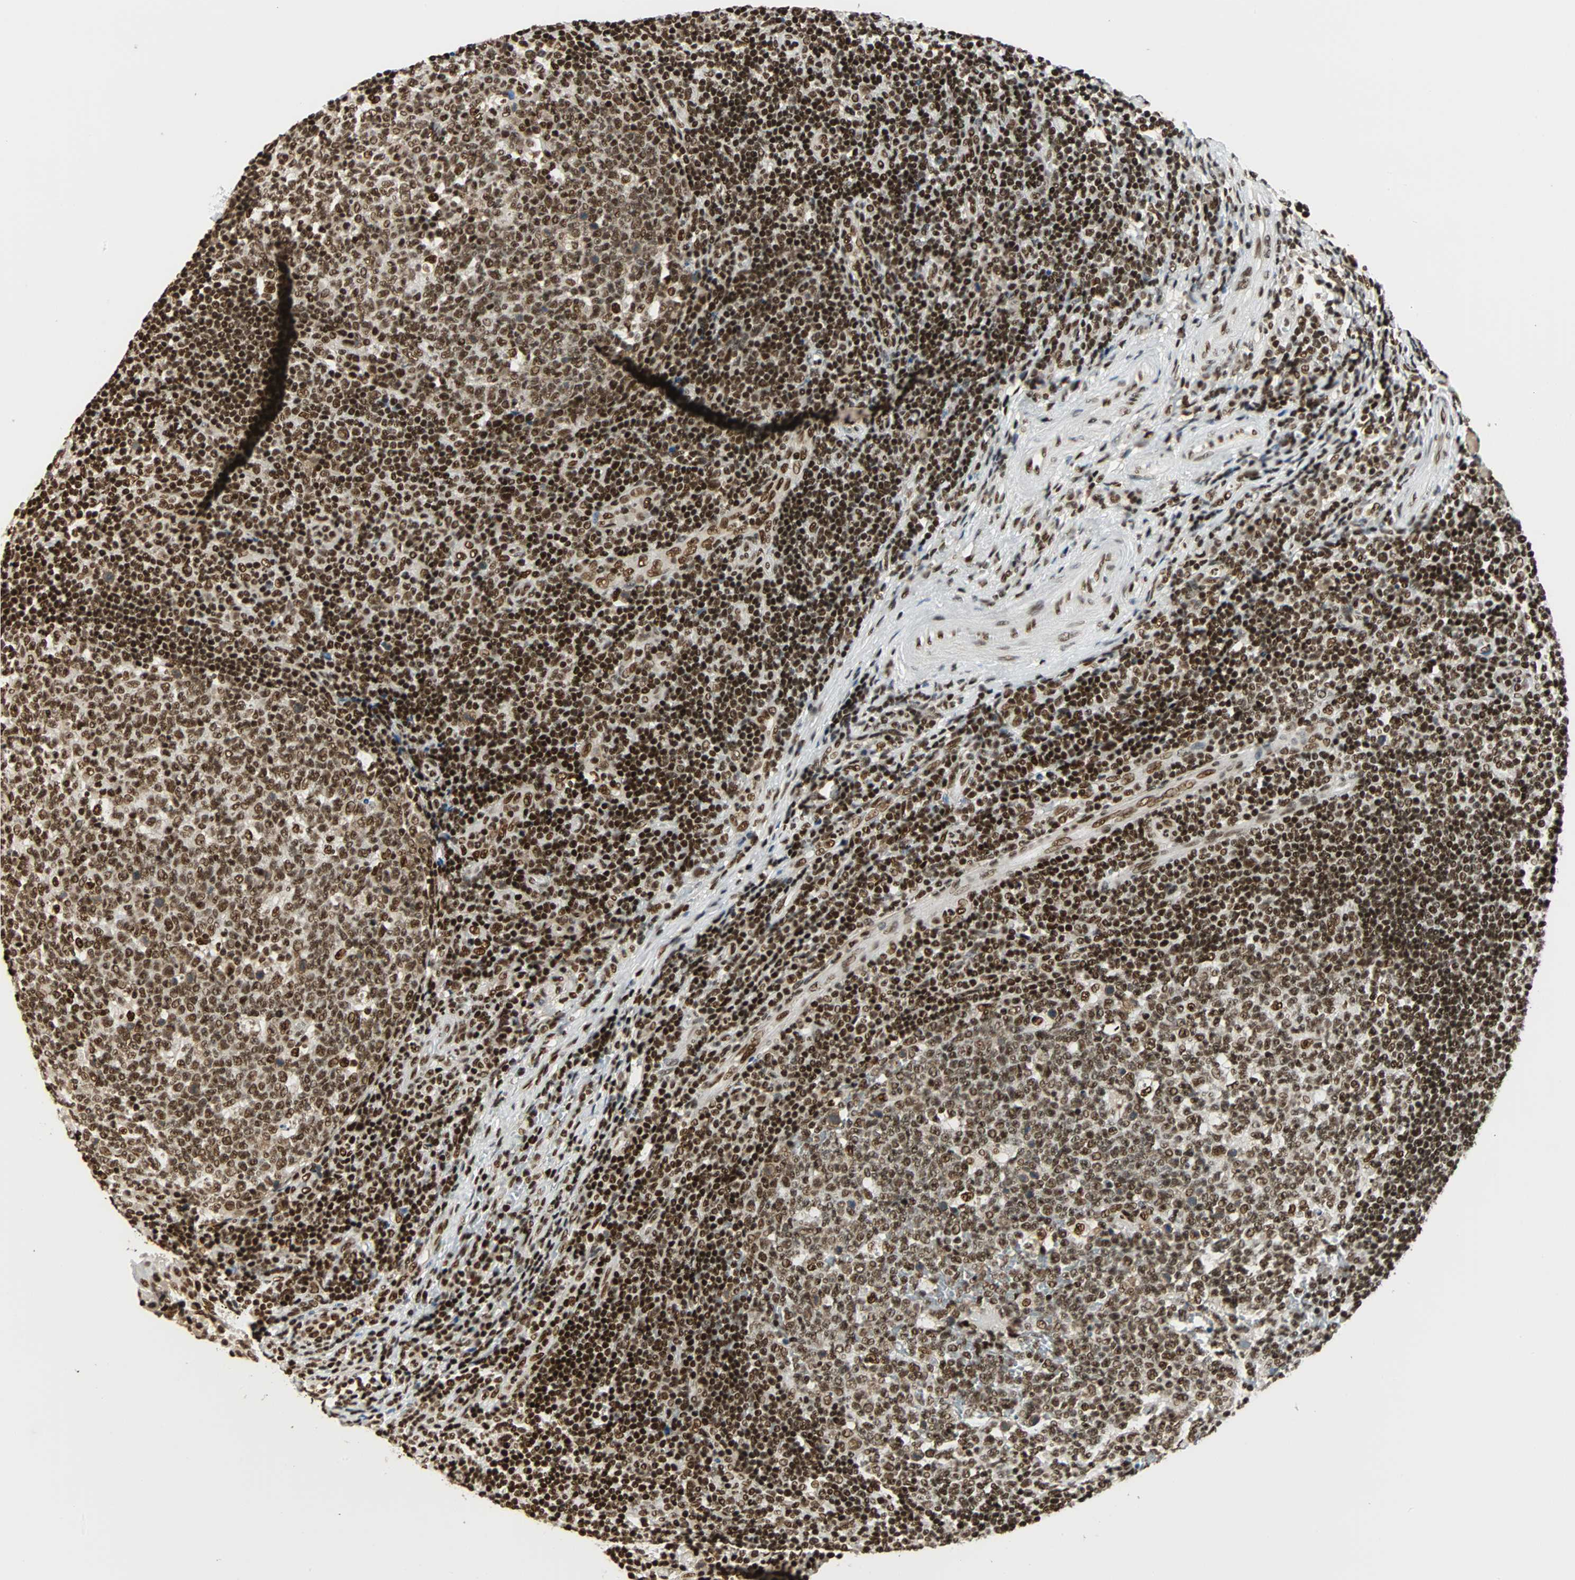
{"staining": {"intensity": "strong", "quantity": ">75%", "location": "nuclear"}, "tissue": "tonsil", "cell_type": "Germinal center cells", "image_type": "normal", "snomed": [{"axis": "morphology", "description": "Normal tissue, NOS"}, {"axis": "topography", "description": "Tonsil"}], "caption": "Brown immunohistochemical staining in benign tonsil demonstrates strong nuclear expression in approximately >75% of germinal center cells.", "gene": "CDK12", "patient": {"sex": "female", "age": 40}}